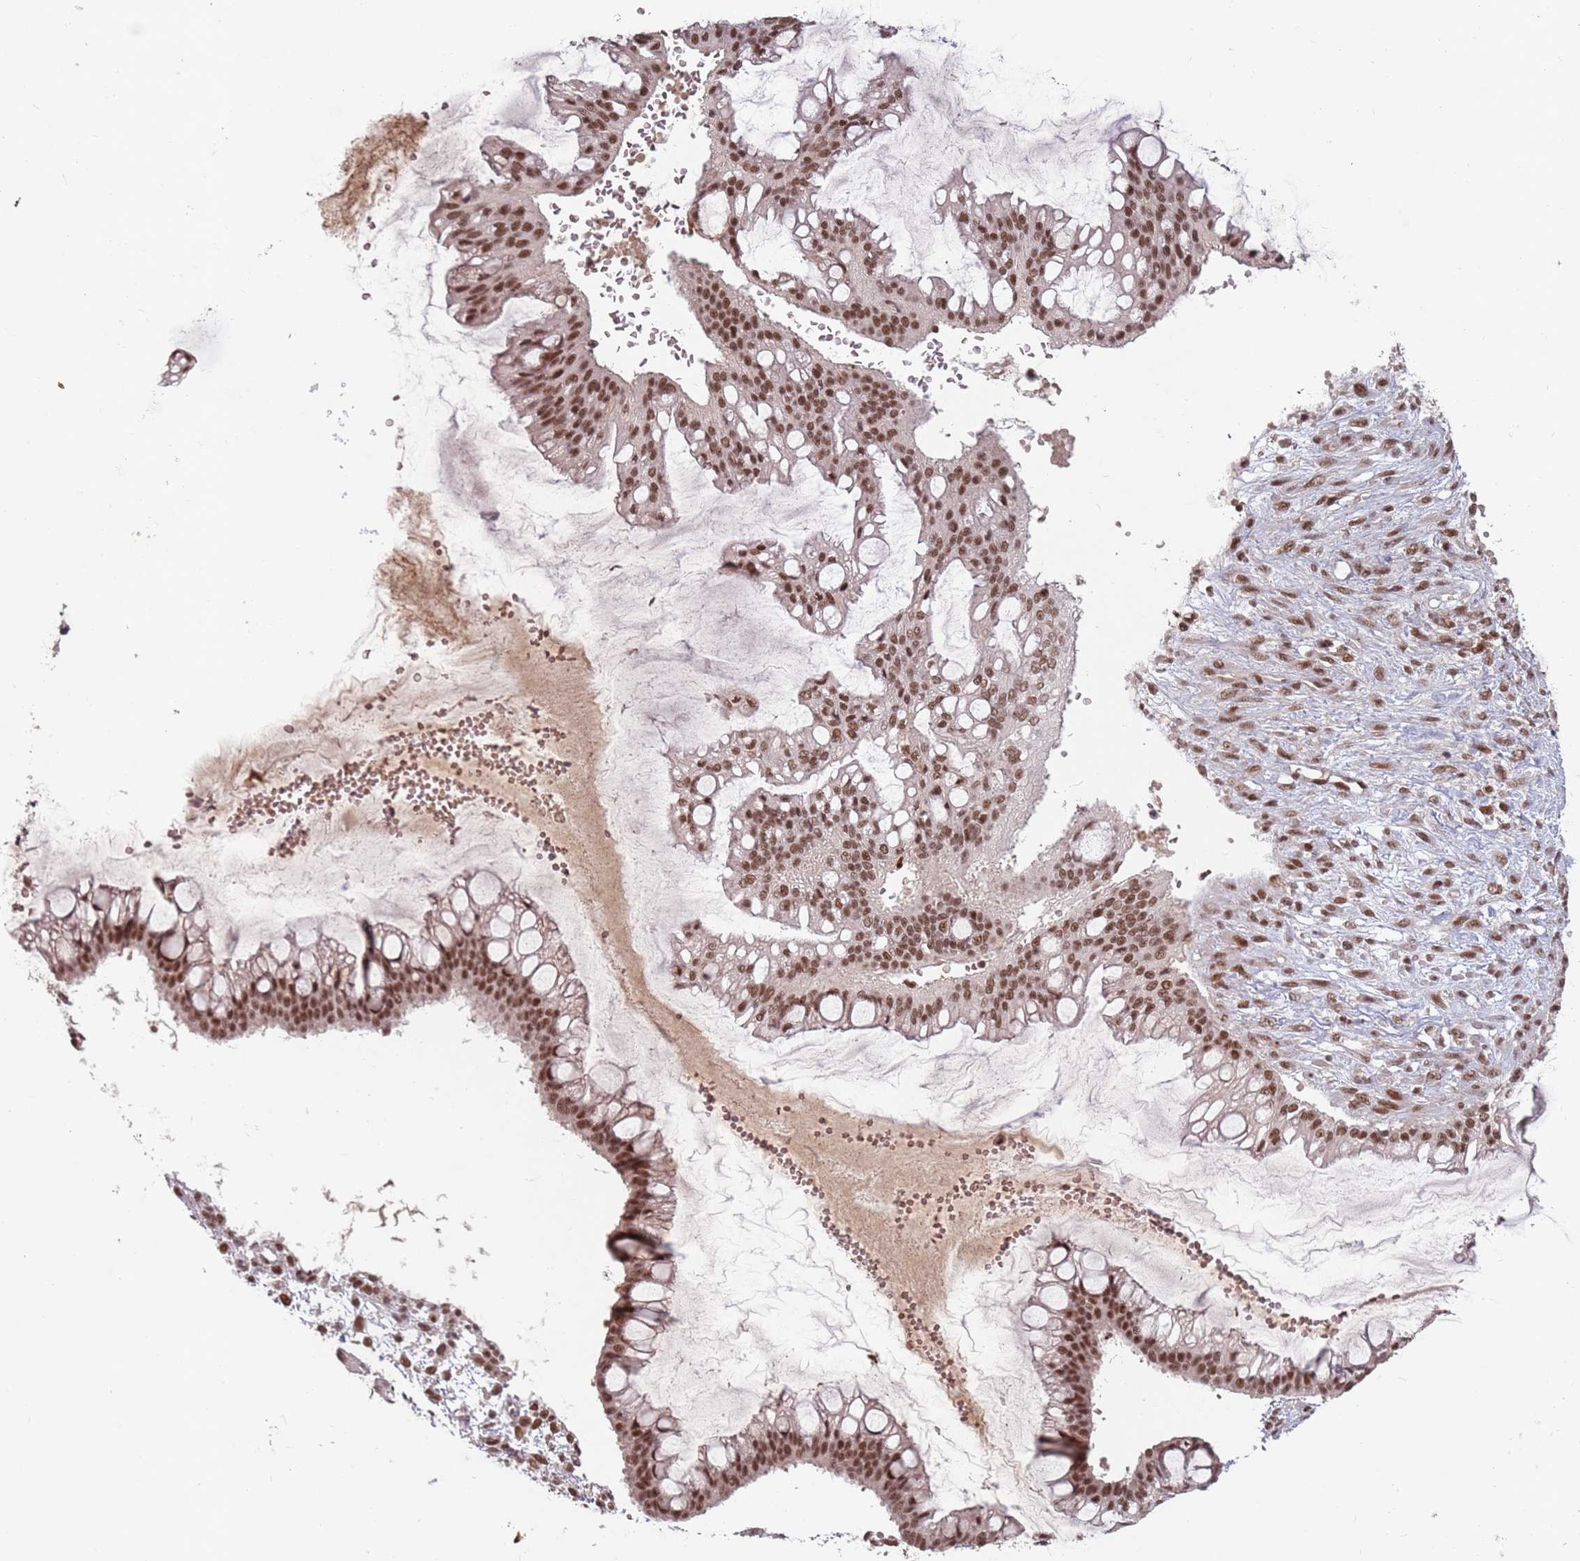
{"staining": {"intensity": "moderate", "quantity": ">75%", "location": "nuclear"}, "tissue": "ovarian cancer", "cell_type": "Tumor cells", "image_type": "cancer", "snomed": [{"axis": "morphology", "description": "Cystadenocarcinoma, mucinous, NOS"}, {"axis": "topography", "description": "Ovary"}], "caption": "Brown immunohistochemical staining in human ovarian mucinous cystadenocarcinoma reveals moderate nuclear expression in about >75% of tumor cells.", "gene": "NCBP1", "patient": {"sex": "female", "age": 73}}